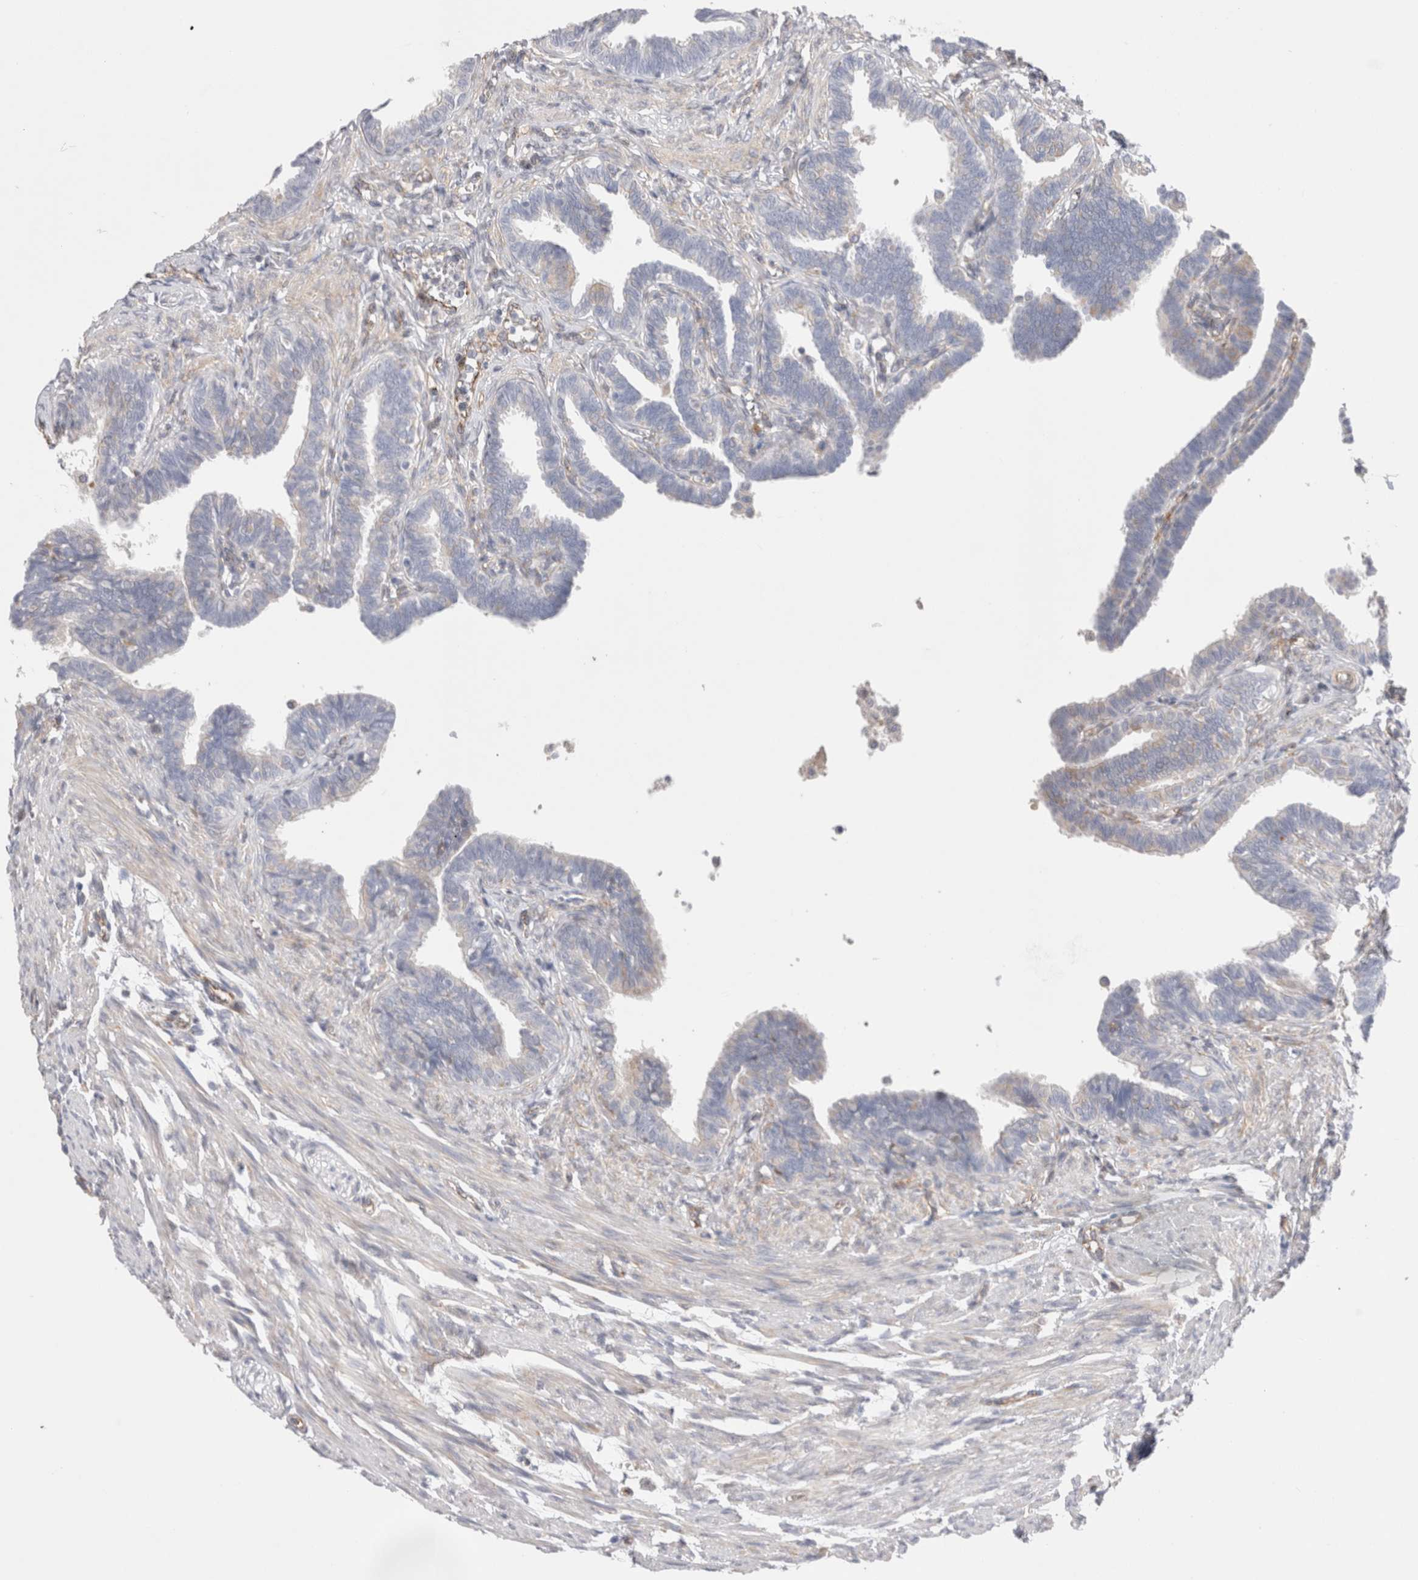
{"staining": {"intensity": "weak", "quantity": "<25%", "location": "cytoplasmic/membranous"}, "tissue": "fallopian tube", "cell_type": "Glandular cells", "image_type": "normal", "snomed": [{"axis": "morphology", "description": "Normal tissue, NOS"}, {"axis": "topography", "description": "Fallopian tube"}, {"axis": "topography", "description": "Ovary"}], "caption": "This photomicrograph is of benign fallopian tube stained with immunohistochemistry to label a protein in brown with the nuclei are counter-stained blue. There is no positivity in glandular cells.", "gene": "CNPY4", "patient": {"sex": "female", "age": 23}}